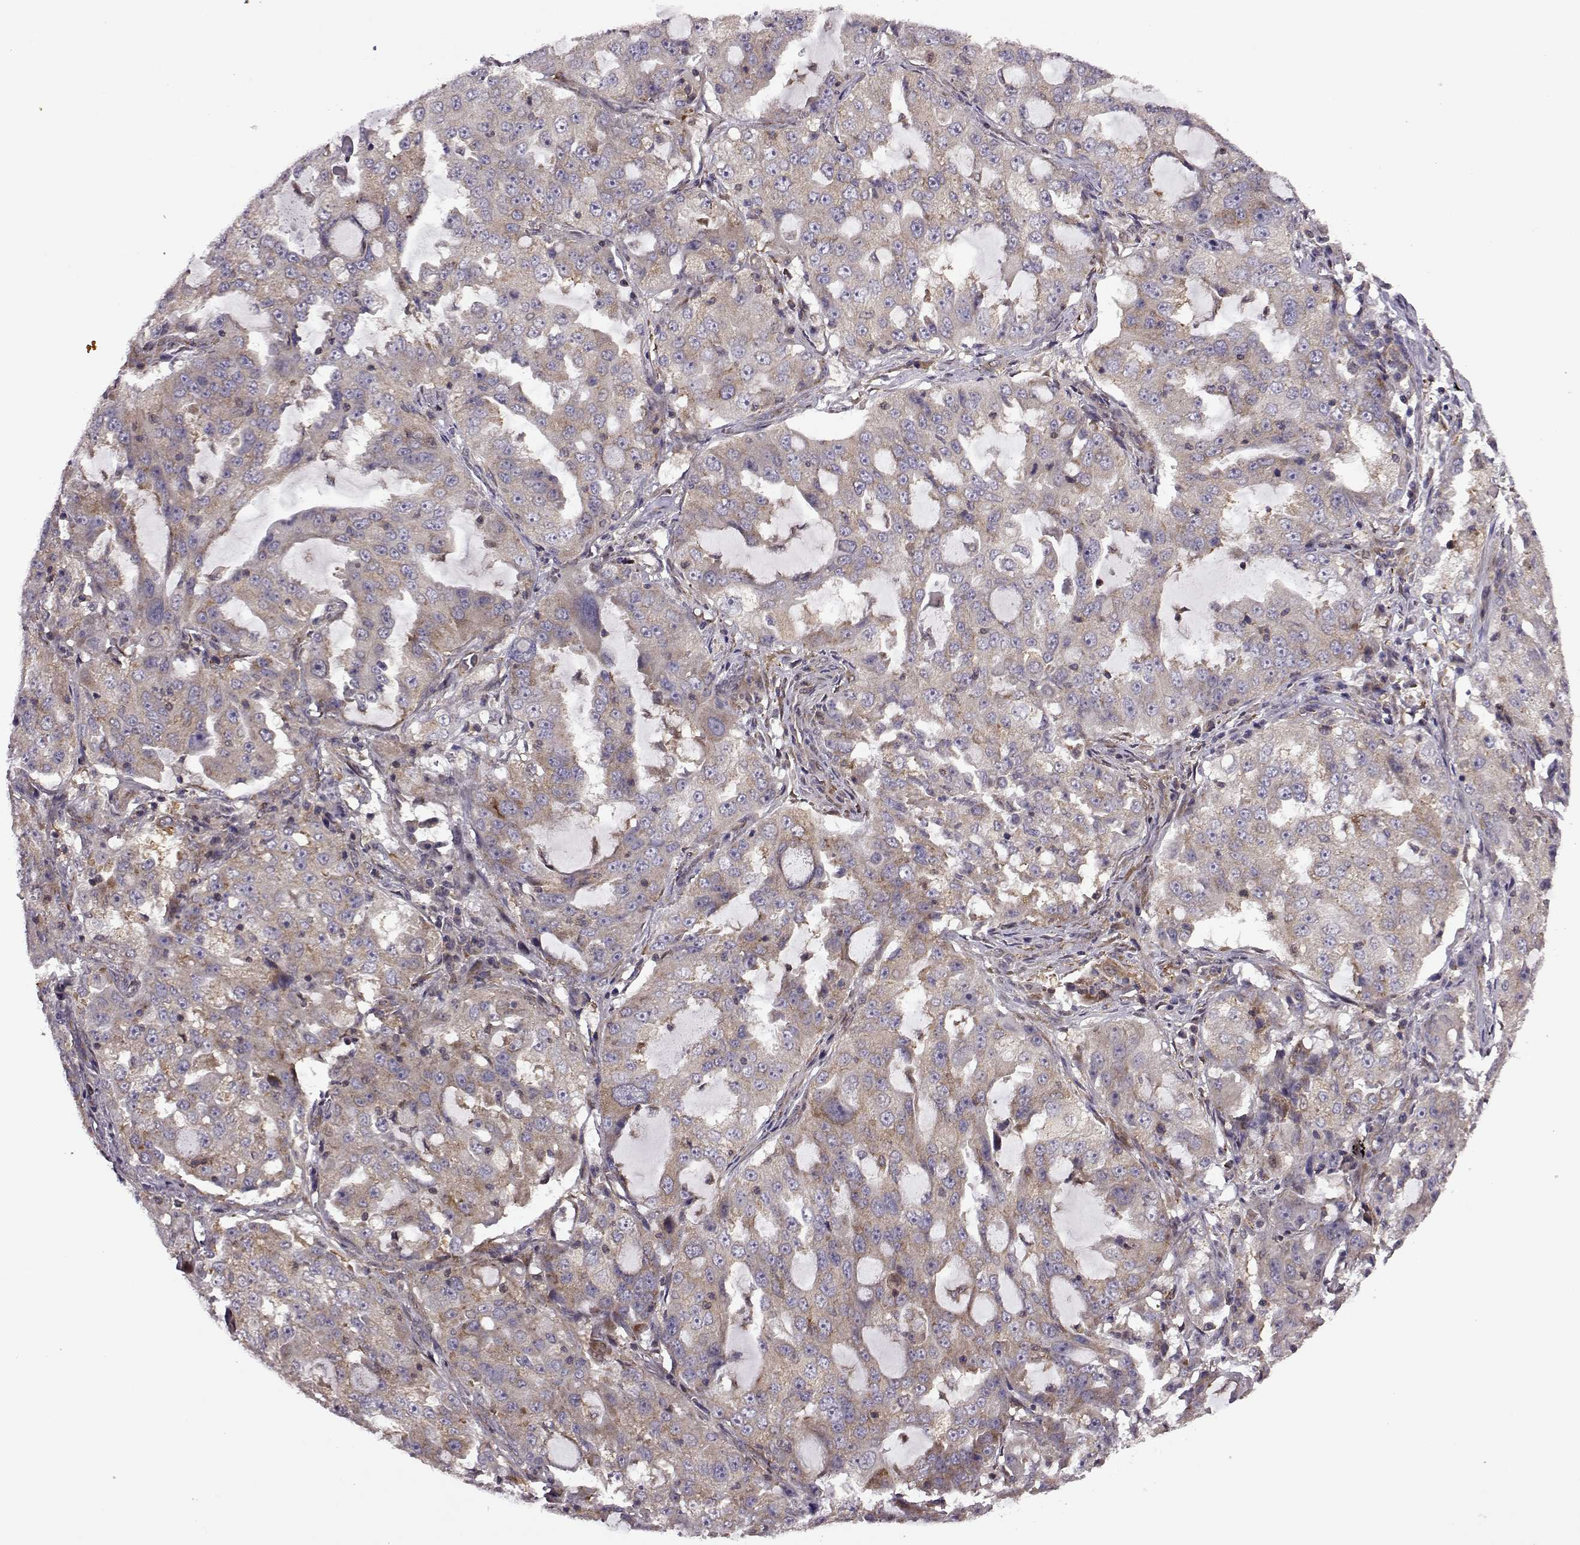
{"staining": {"intensity": "moderate", "quantity": ">75%", "location": "cytoplasmic/membranous"}, "tissue": "lung cancer", "cell_type": "Tumor cells", "image_type": "cancer", "snomed": [{"axis": "morphology", "description": "Adenocarcinoma, NOS"}, {"axis": "topography", "description": "Lung"}], "caption": "This photomicrograph displays IHC staining of adenocarcinoma (lung), with medium moderate cytoplasmic/membranous positivity in about >75% of tumor cells.", "gene": "URI1", "patient": {"sex": "female", "age": 61}}